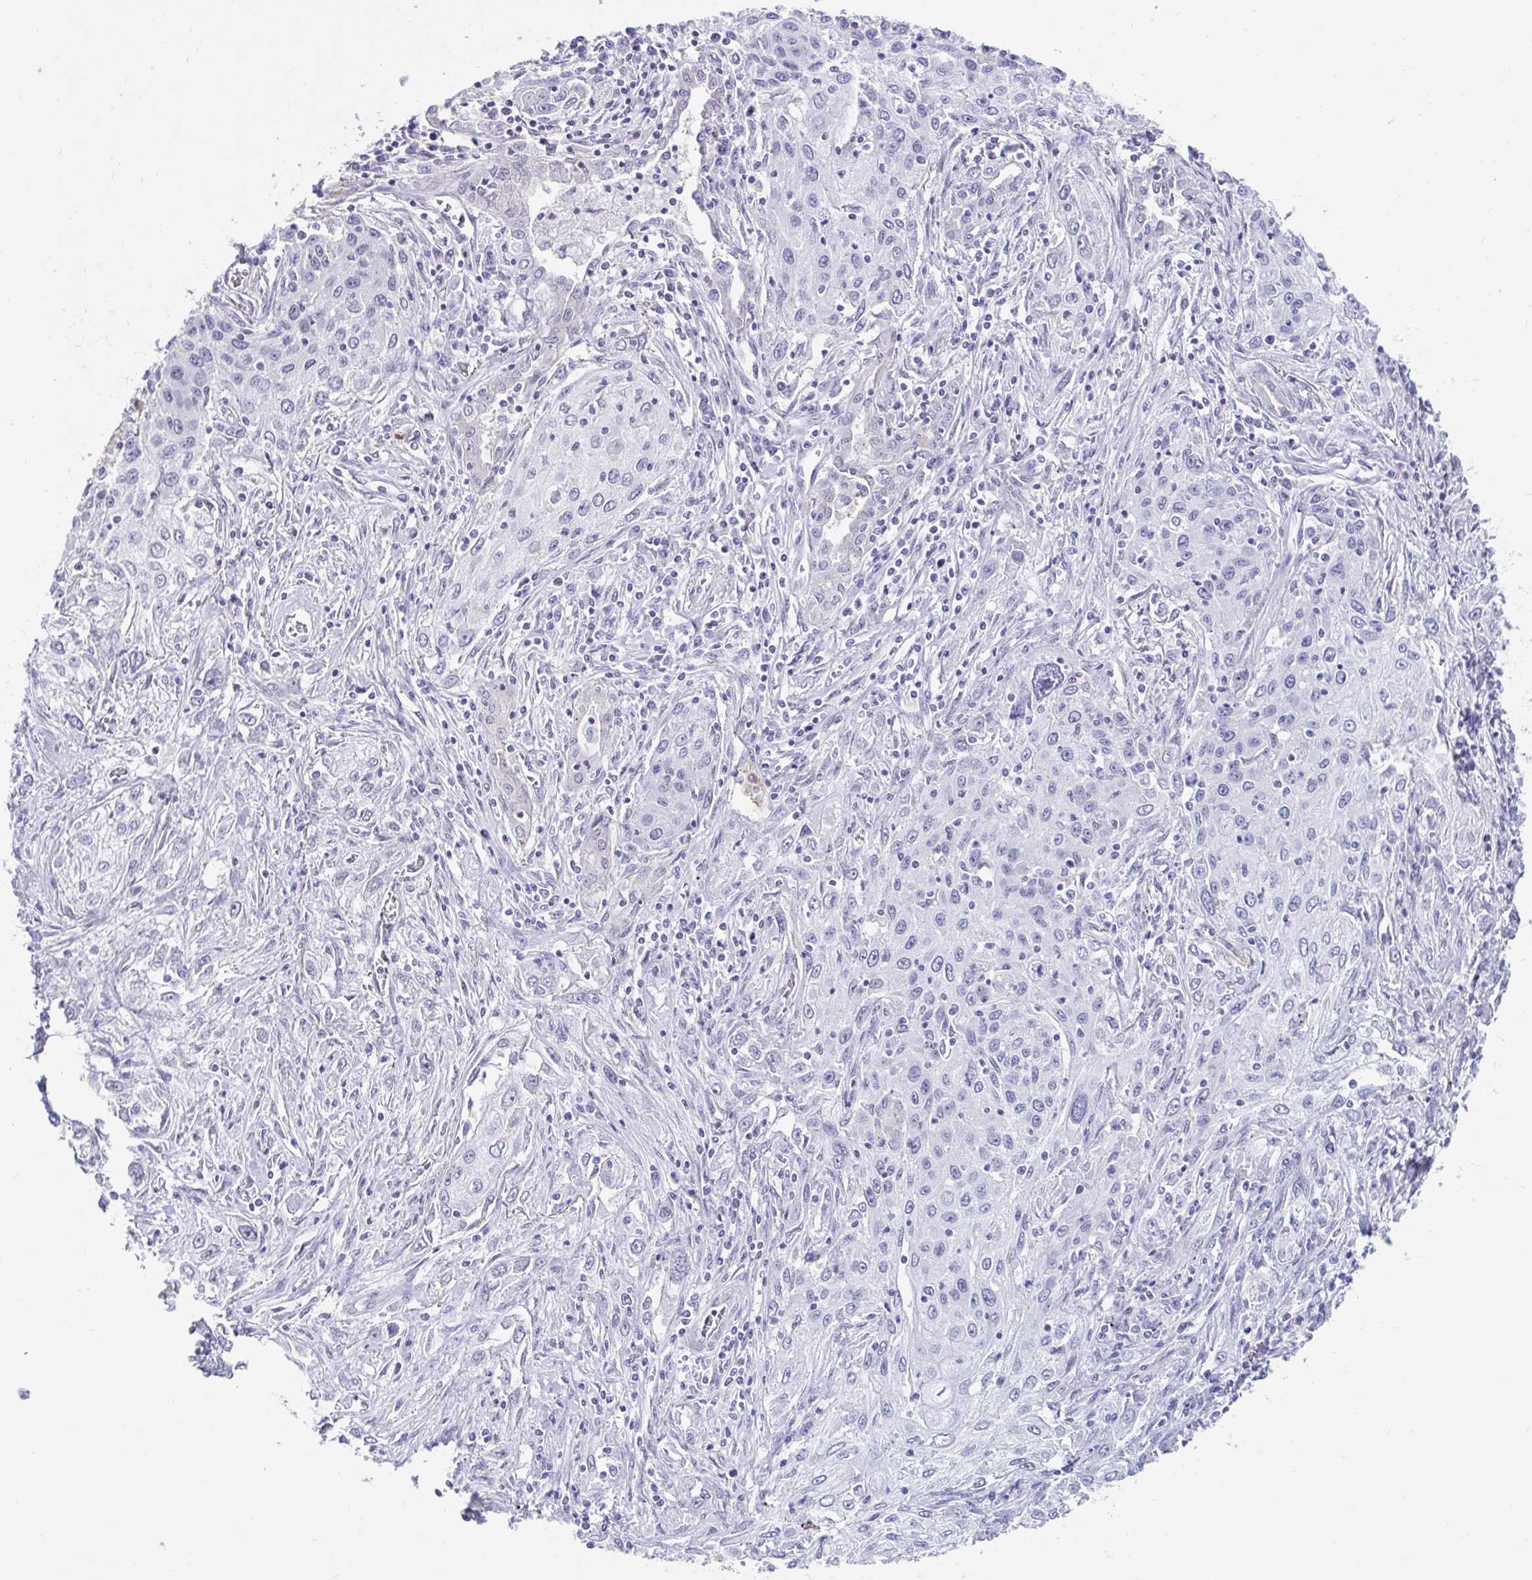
{"staining": {"intensity": "negative", "quantity": "none", "location": "none"}, "tissue": "lung cancer", "cell_type": "Tumor cells", "image_type": "cancer", "snomed": [{"axis": "morphology", "description": "Squamous cell carcinoma, NOS"}, {"axis": "topography", "description": "Lung"}], "caption": "This is an immunohistochemistry (IHC) image of human lung cancer (squamous cell carcinoma). There is no positivity in tumor cells.", "gene": "DCAF17", "patient": {"sex": "female", "age": 69}}